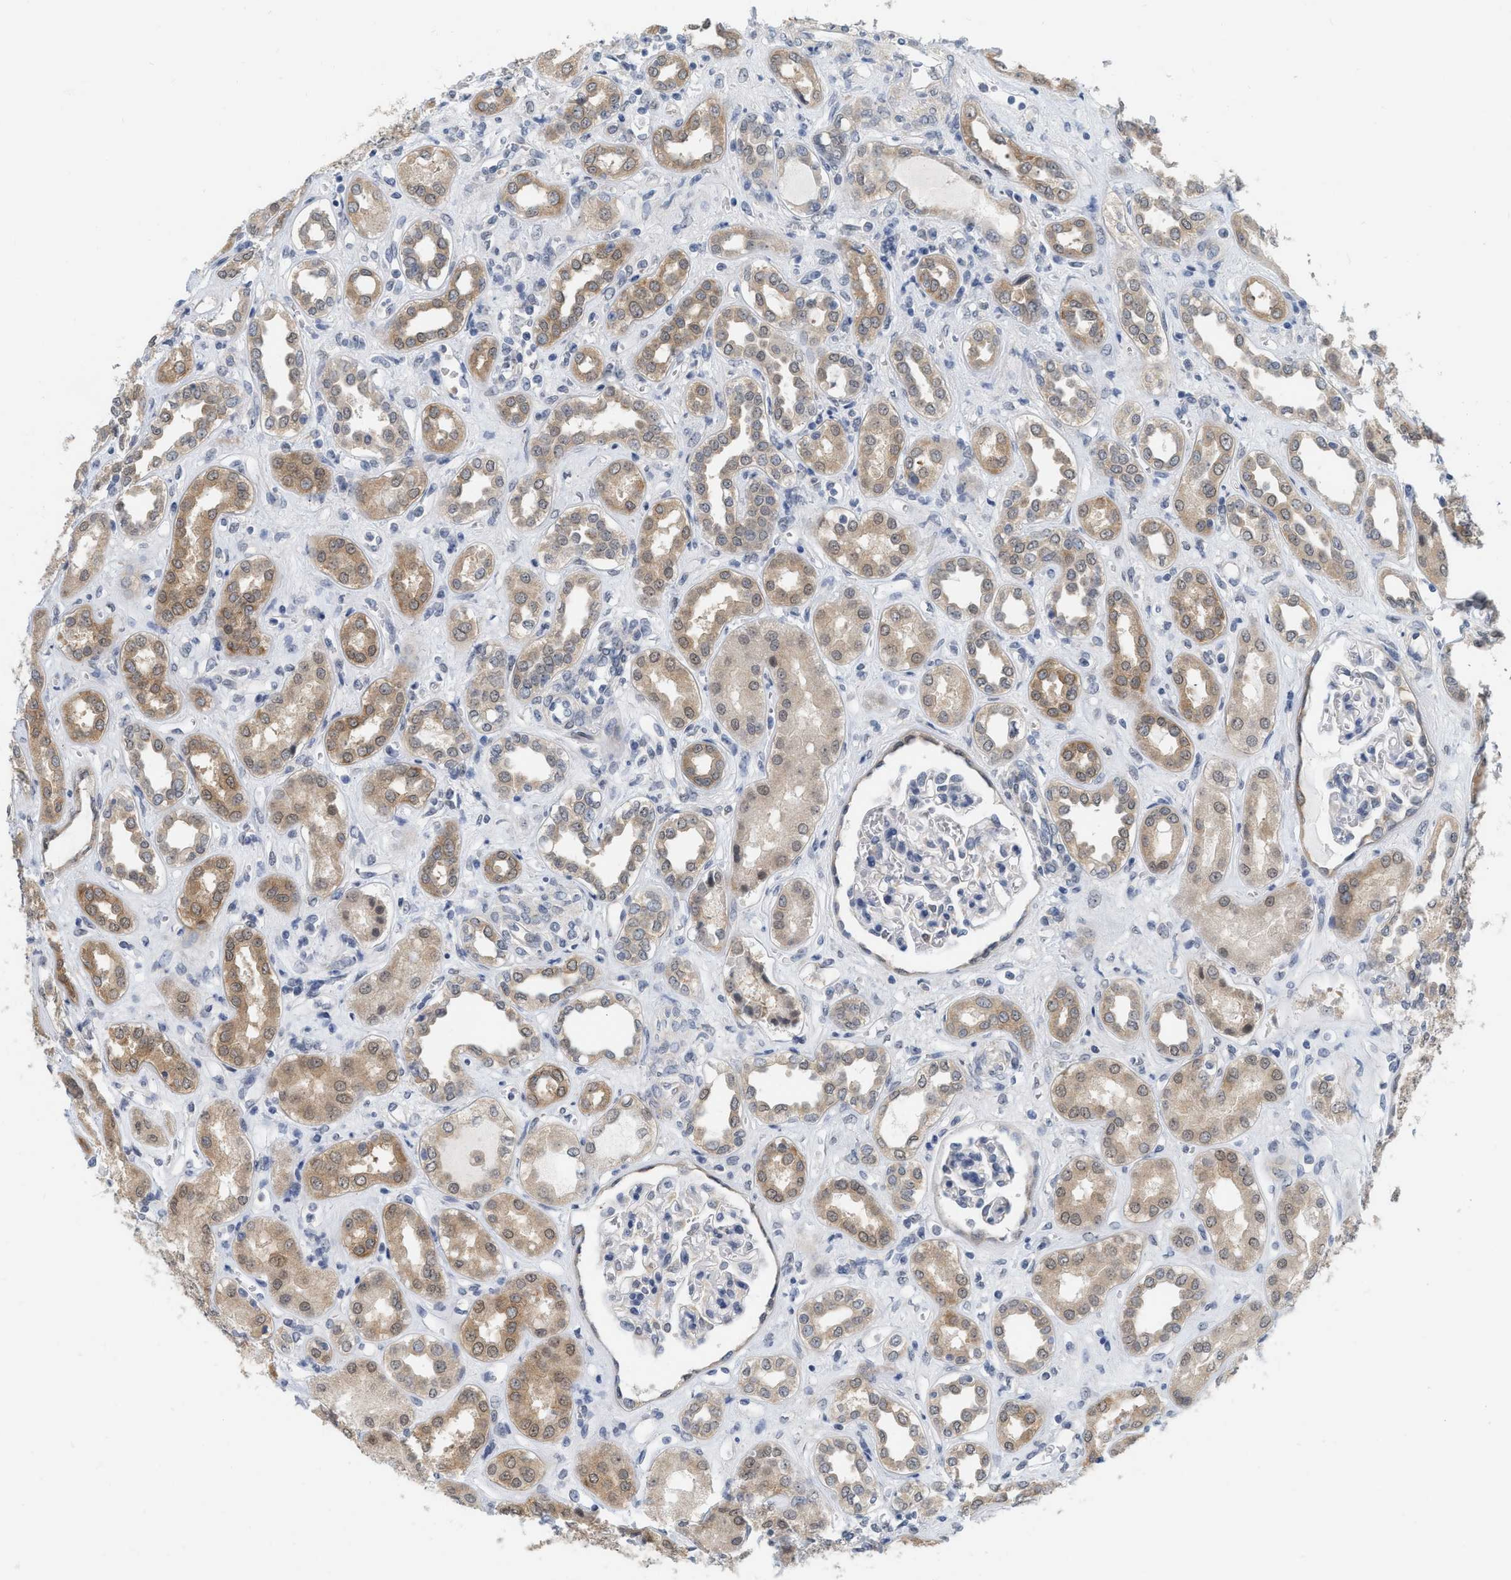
{"staining": {"intensity": "negative", "quantity": "none", "location": "none"}, "tissue": "kidney", "cell_type": "Cells in glomeruli", "image_type": "normal", "snomed": [{"axis": "morphology", "description": "Normal tissue, NOS"}, {"axis": "topography", "description": "Kidney"}], "caption": "An immunohistochemistry photomicrograph of benign kidney is shown. There is no staining in cells in glomeruli of kidney. (Stains: DAB IHC with hematoxylin counter stain, Microscopy: brightfield microscopy at high magnification).", "gene": "RUVBL1", "patient": {"sex": "male", "age": 59}}